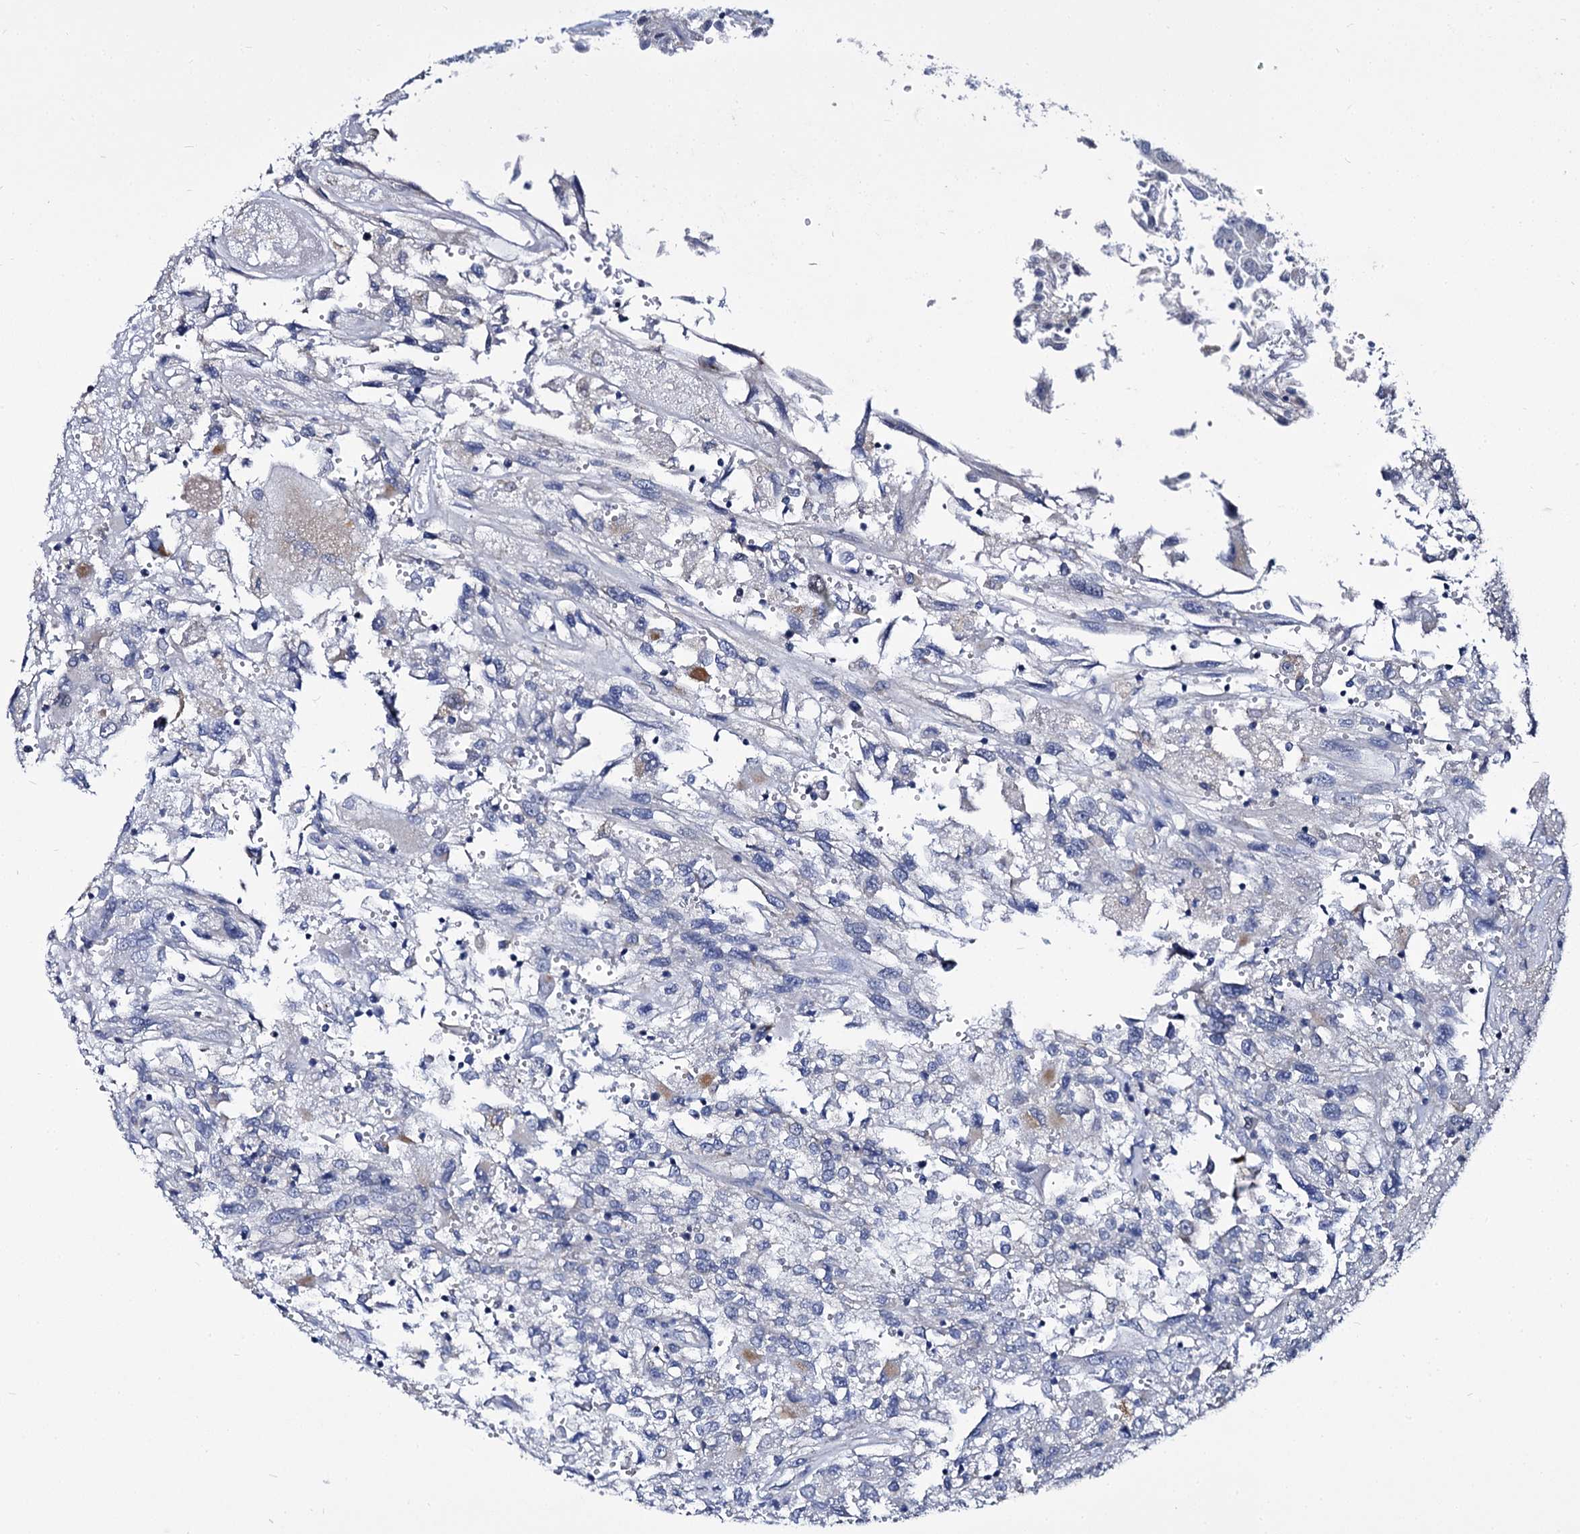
{"staining": {"intensity": "negative", "quantity": "none", "location": "none"}, "tissue": "renal cancer", "cell_type": "Tumor cells", "image_type": "cancer", "snomed": [{"axis": "morphology", "description": "Adenocarcinoma, NOS"}, {"axis": "topography", "description": "Kidney"}], "caption": "DAB immunohistochemical staining of human renal cancer shows no significant positivity in tumor cells. (Stains: DAB immunohistochemistry (IHC) with hematoxylin counter stain, Microscopy: brightfield microscopy at high magnification).", "gene": "PANX2", "patient": {"sex": "female", "age": 52}}